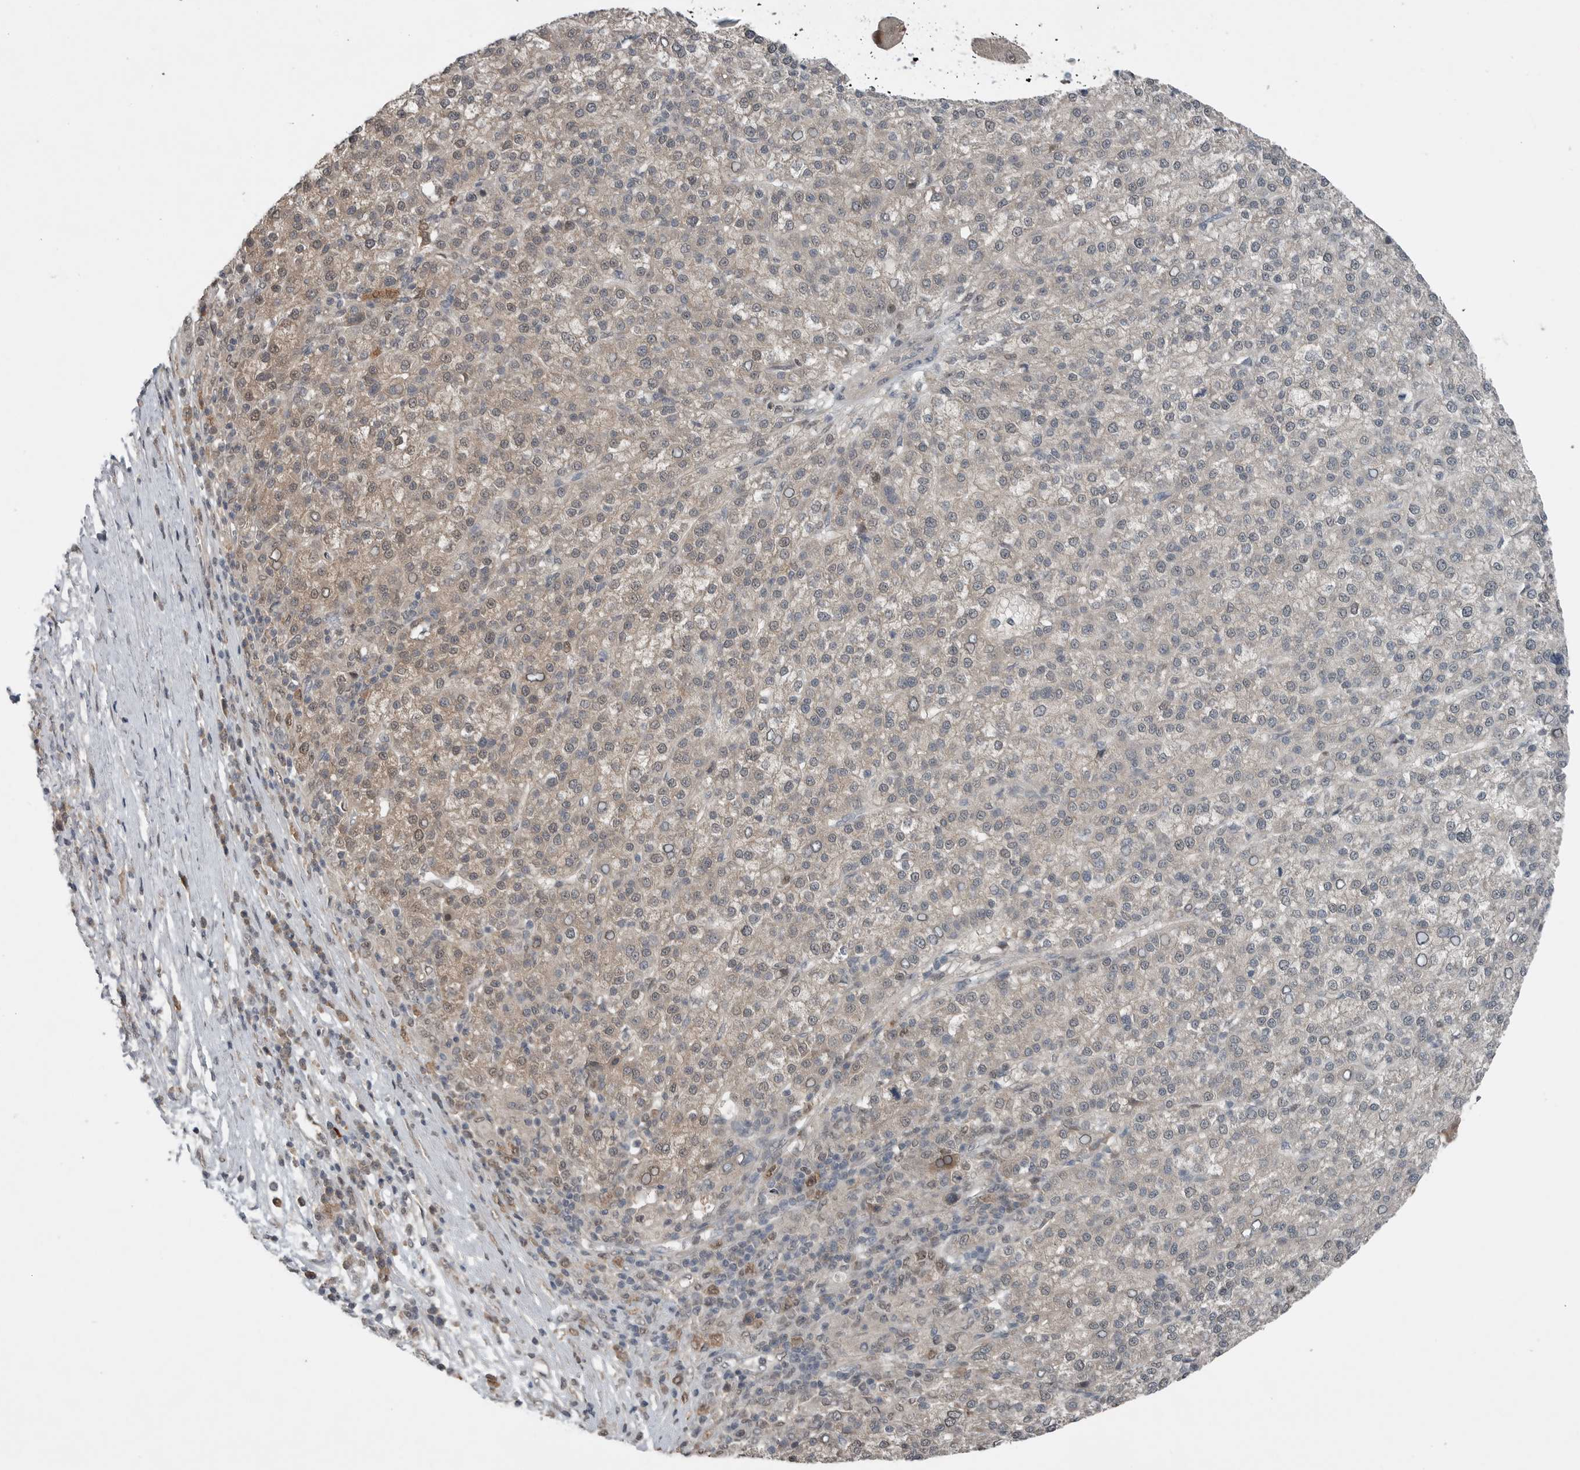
{"staining": {"intensity": "weak", "quantity": "<25%", "location": "nuclear"}, "tissue": "liver cancer", "cell_type": "Tumor cells", "image_type": "cancer", "snomed": [{"axis": "morphology", "description": "Carcinoma, Hepatocellular, NOS"}, {"axis": "topography", "description": "Liver"}], "caption": "Immunohistochemistry photomicrograph of liver cancer stained for a protein (brown), which reveals no staining in tumor cells. (DAB immunohistochemistry with hematoxylin counter stain).", "gene": "MFAP3L", "patient": {"sex": "female", "age": 58}}